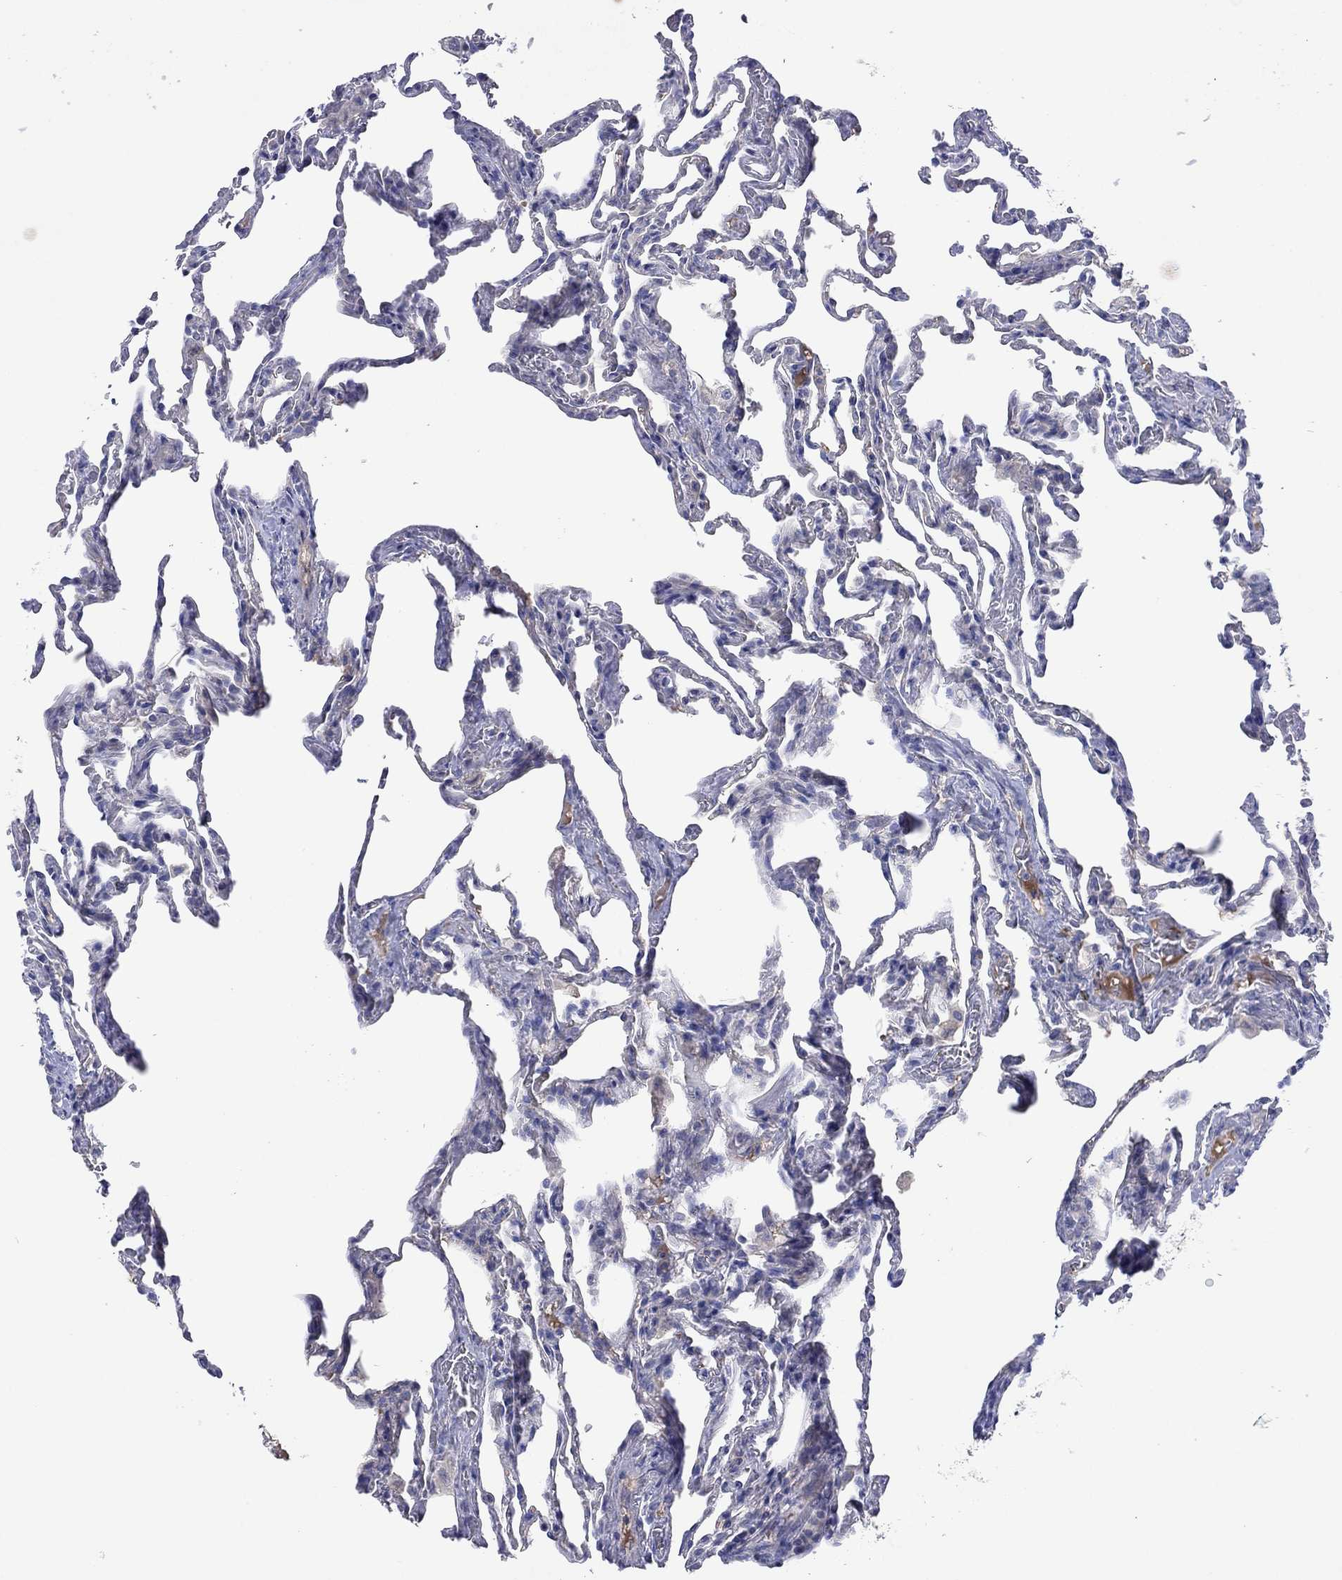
{"staining": {"intensity": "negative", "quantity": "none", "location": "none"}, "tissue": "lung", "cell_type": "Alveolar cells", "image_type": "normal", "snomed": [{"axis": "morphology", "description": "Normal tissue, NOS"}, {"axis": "topography", "description": "Lung"}], "caption": "Immunohistochemistry photomicrograph of benign lung: human lung stained with DAB (3,3'-diaminobenzidine) exhibits no significant protein staining in alveolar cells. (DAB (3,3'-diaminobenzidine) immunohistochemistry, high magnification).", "gene": "PLCL2", "patient": {"sex": "female", "age": 43}}